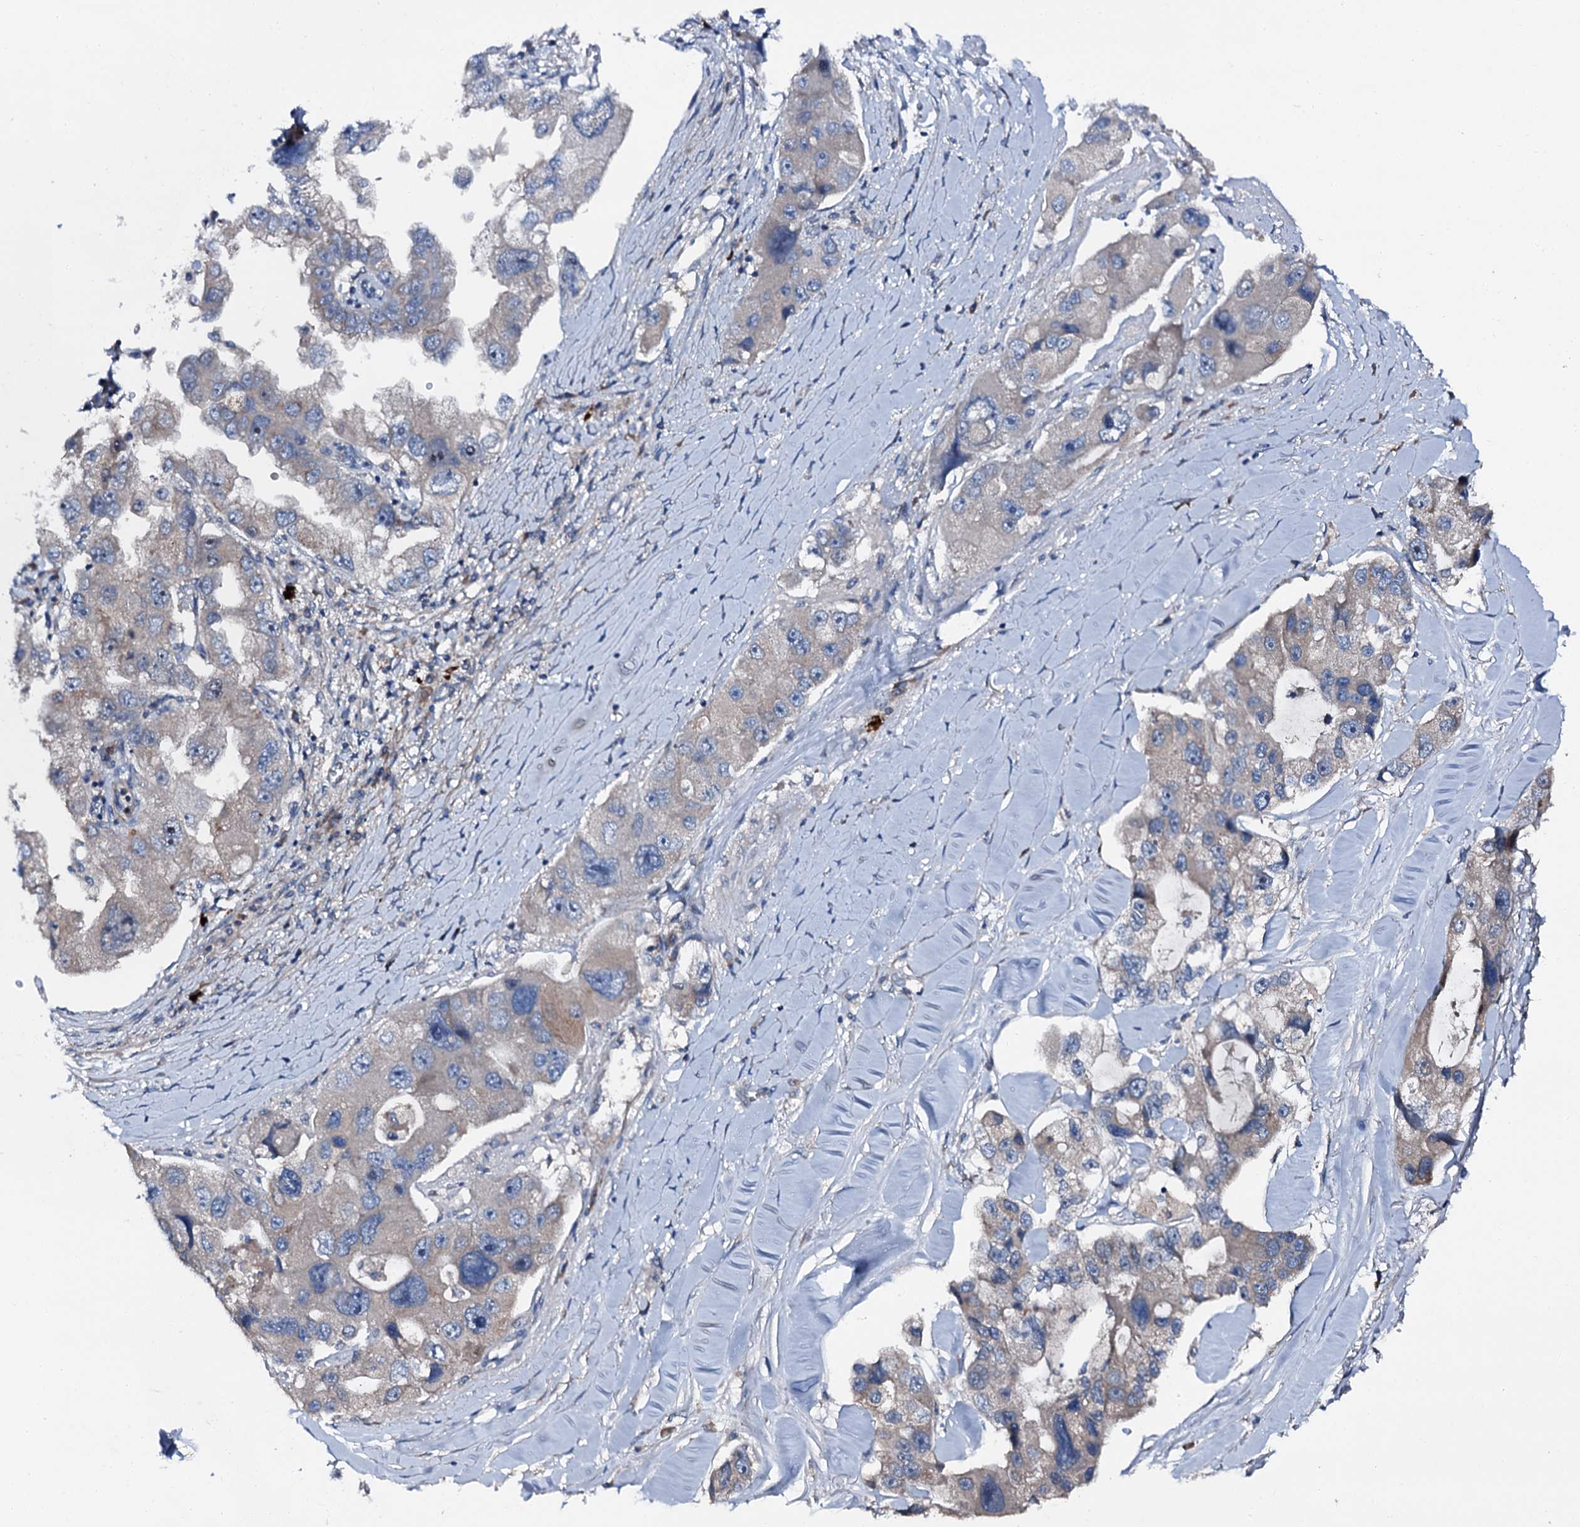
{"staining": {"intensity": "negative", "quantity": "none", "location": "none"}, "tissue": "lung cancer", "cell_type": "Tumor cells", "image_type": "cancer", "snomed": [{"axis": "morphology", "description": "Adenocarcinoma, NOS"}, {"axis": "topography", "description": "Lung"}], "caption": "Immunohistochemistry photomicrograph of human lung cancer stained for a protein (brown), which displays no staining in tumor cells.", "gene": "SLC22A25", "patient": {"sex": "female", "age": 54}}